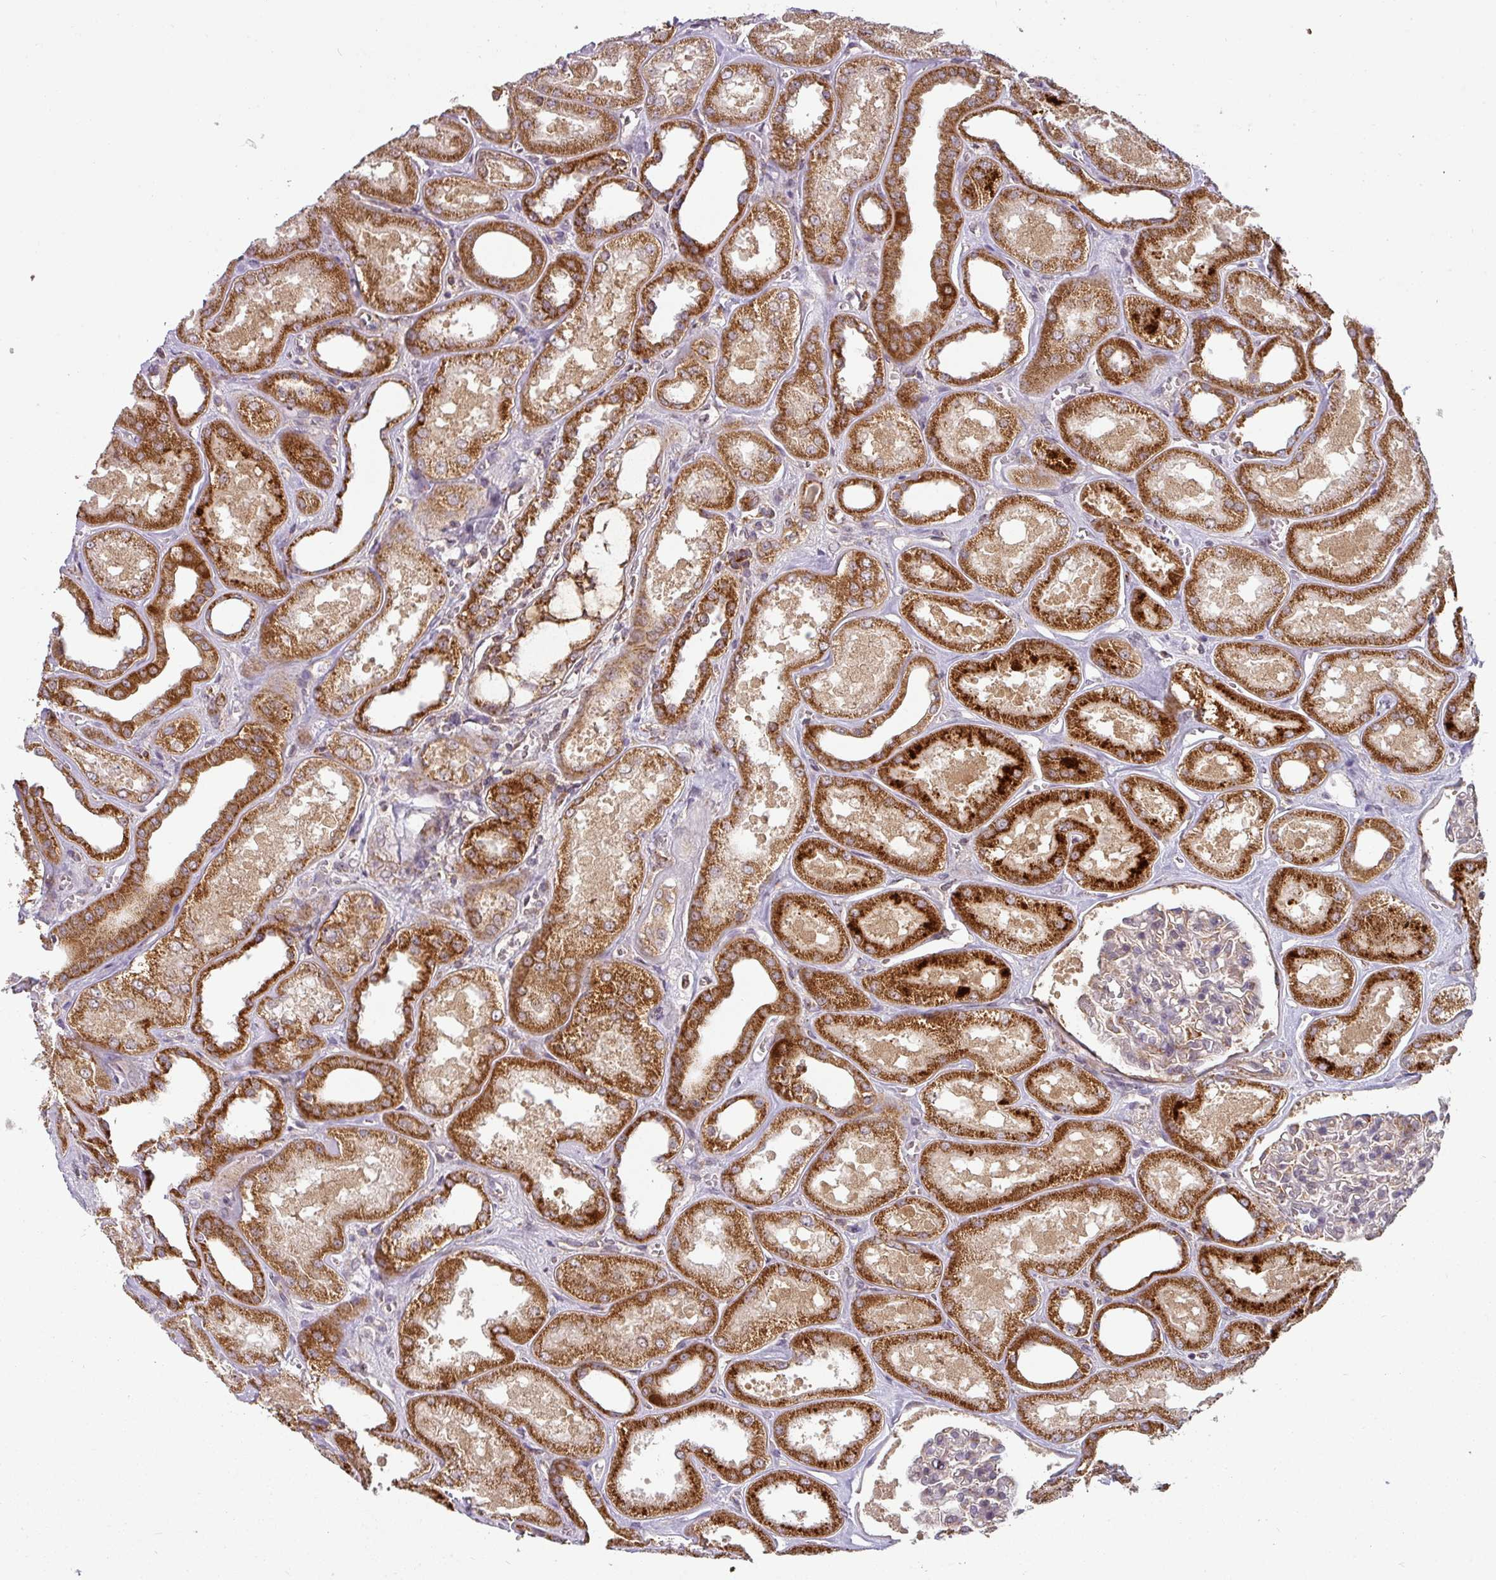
{"staining": {"intensity": "negative", "quantity": "none", "location": "none"}, "tissue": "kidney", "cell_type": "Cells in glomeruli", "image_type": "normal", "snomed": [{"axis": "morphology", "description": "Normal tissue, NOS"}, {"axis": "morphology", "description": "Adenocarcinoma, NOS"}, {"axis": "topography", "description": "Kidney"}], "caption": "Human kidney stained for a protein using immunohistochemistry (IHC) shows no expression in cells in glomeruli.", "gene": "MRPS16", "patient": {"sex": "female", "age": 68}}